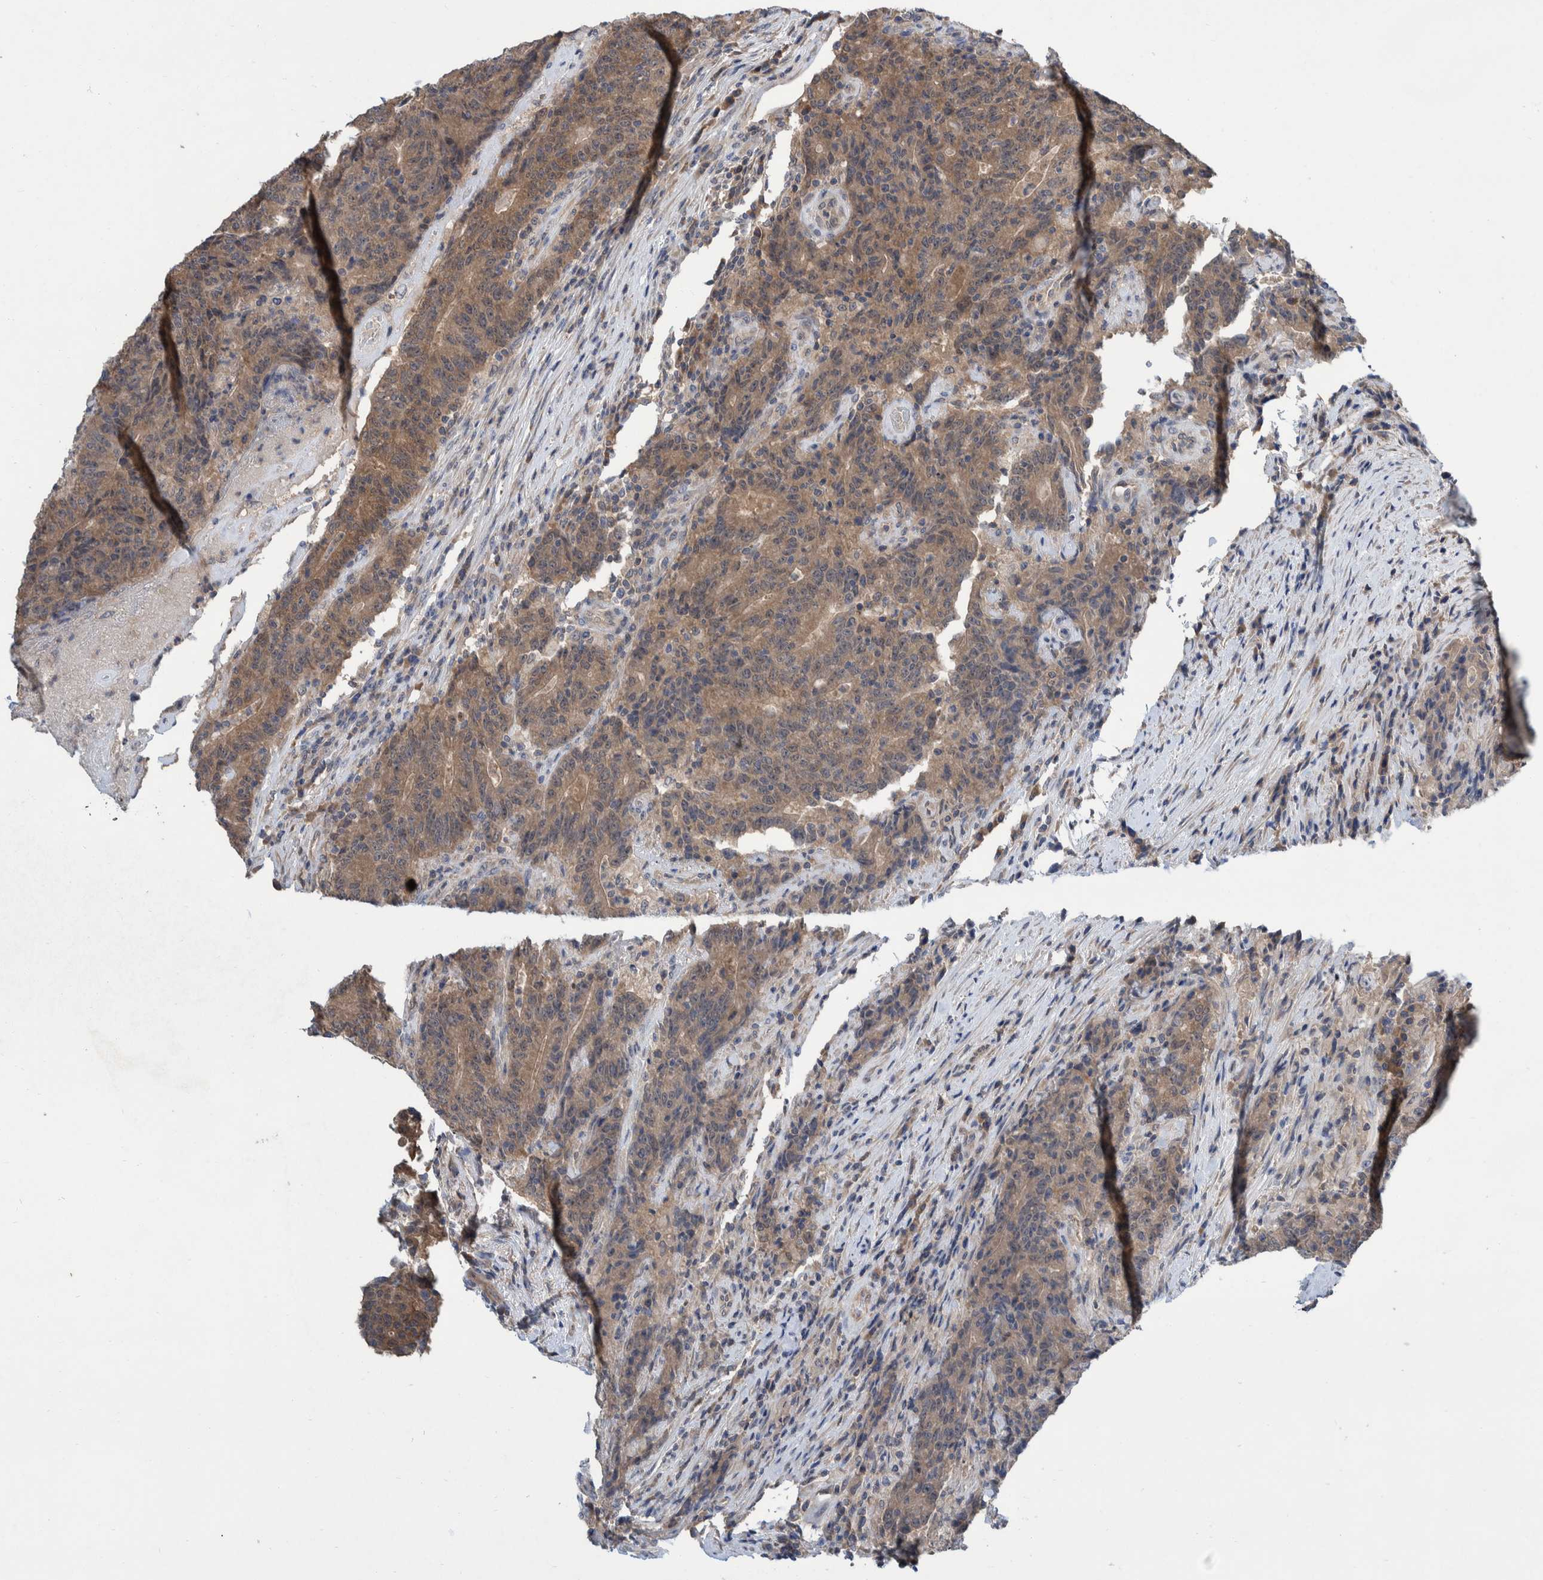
{"staining": {"intensity": "moderate", "quantity": "25%-75%", "location": "cytoplasmic/membranous"}, "tissue": "colorectal cancer", "cell_type": "Tumor cells", "image_type": "cancer", "snomed": [{"axis": "morphology", "description": "Normal tissue, NOS"}, {"axis": "morphology", "description": "Adenocarcinoma, NOS"}, {"axis": "topography", "description": "Colon"}], "caption": "Immunohistochemical staining of human colorectal adenocarcinoma displays moderate cytoplasmic/membranous protein staining in about 25%-75% of tumor cells.", "gene": "PLPBP", "patient": {"sex": "female", "age": 75}}